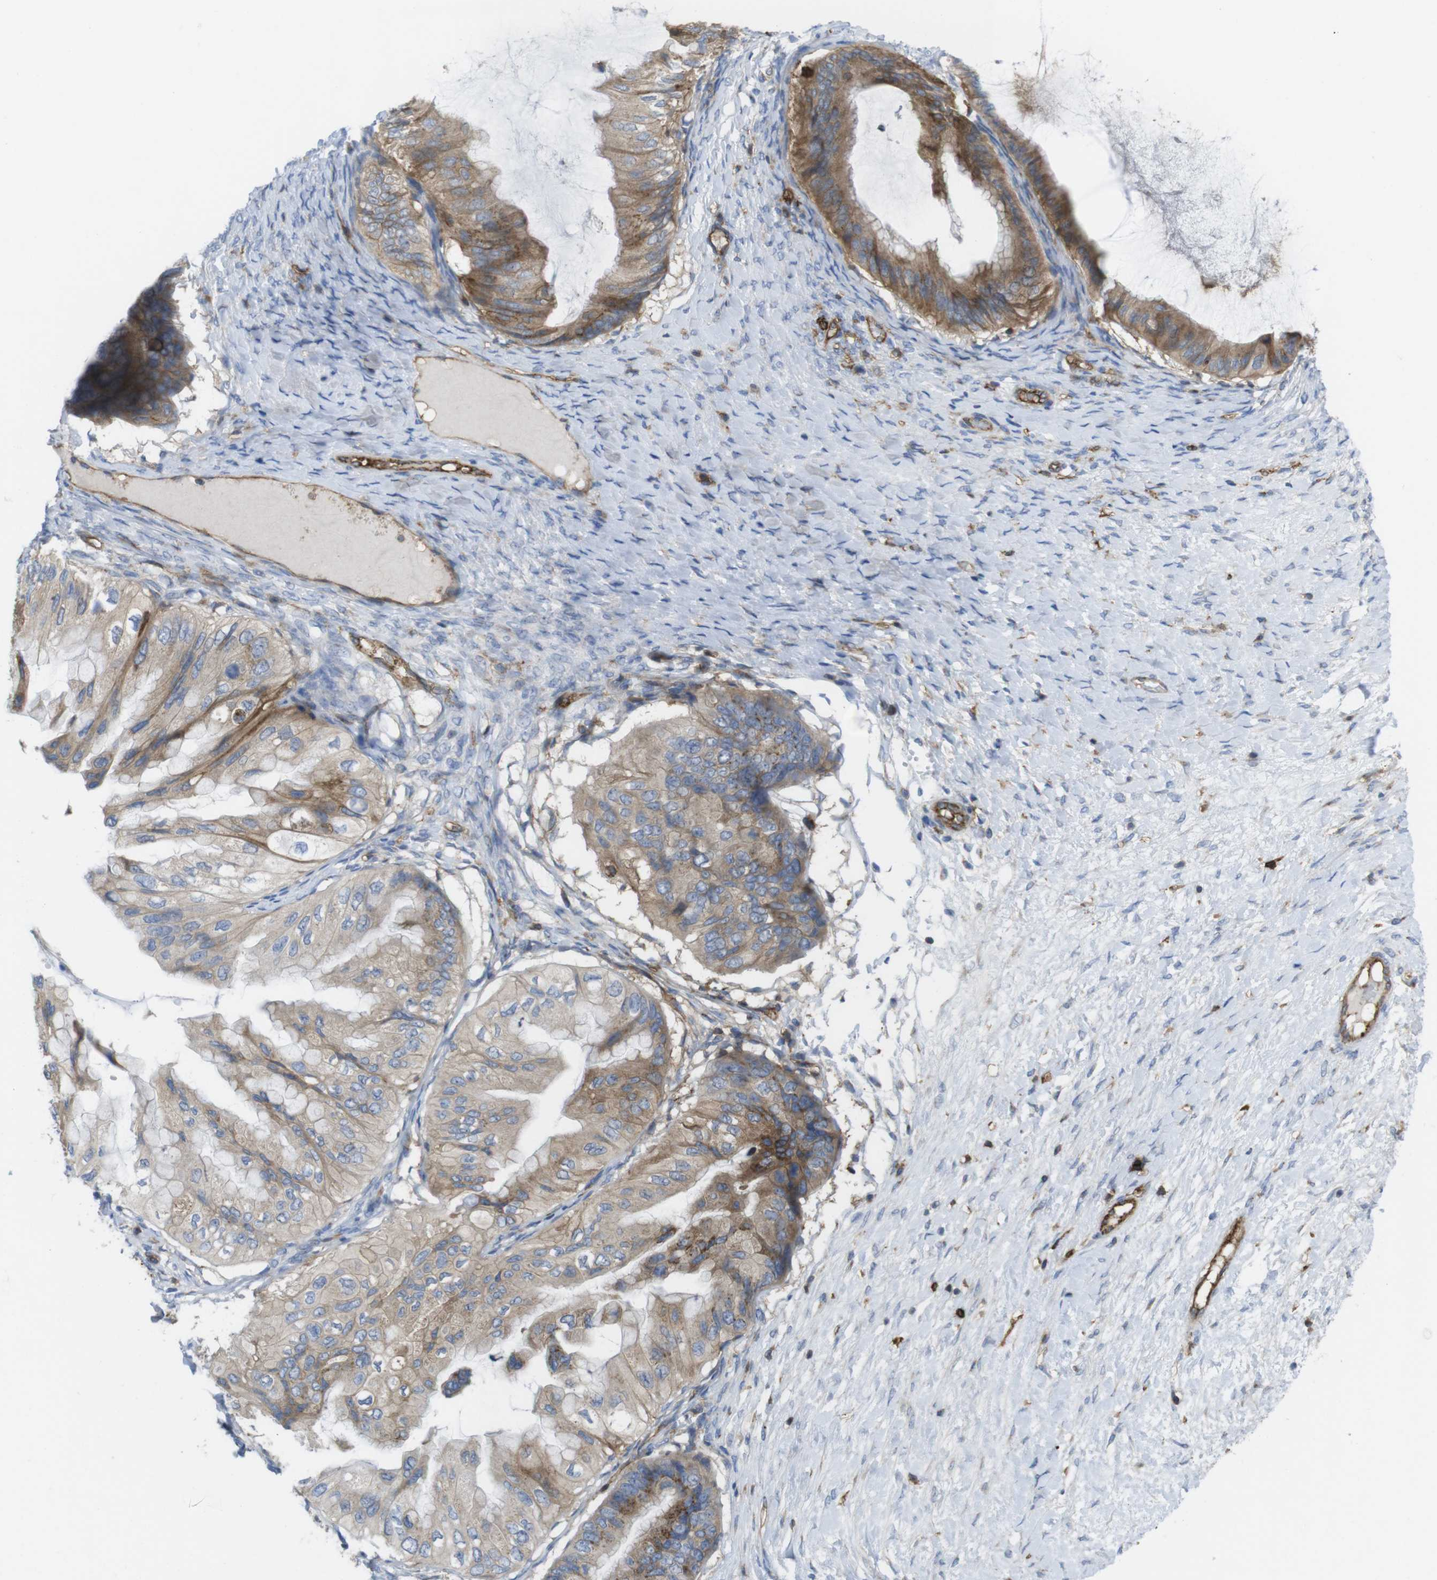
{"staining": {"intensity": "moderate", "quantity": ">75%", "location": "cytoplasmic/membranous"}, "tissue": "ovarian cancer", "cell_type": "Tumor cells", "image_type": "cancer", "snomed": [{"axis": "morphology", "description": "Cystadenocarcinoma, mucinous, NOS"}, {"axis": "topography", "description": "Ovary"}], "caption": "Moderate cytoplasmic/membranous protein expression is present in about >75% of tumor cells in ovarian cancer (mucinous cystadenocarcinoma). (DAB (3,3'-diaminobenzidine) IHC with brightfield microscopy, high magnification).", "gene": "CCR6", "patient": {"sex": "female", "age": 61}}